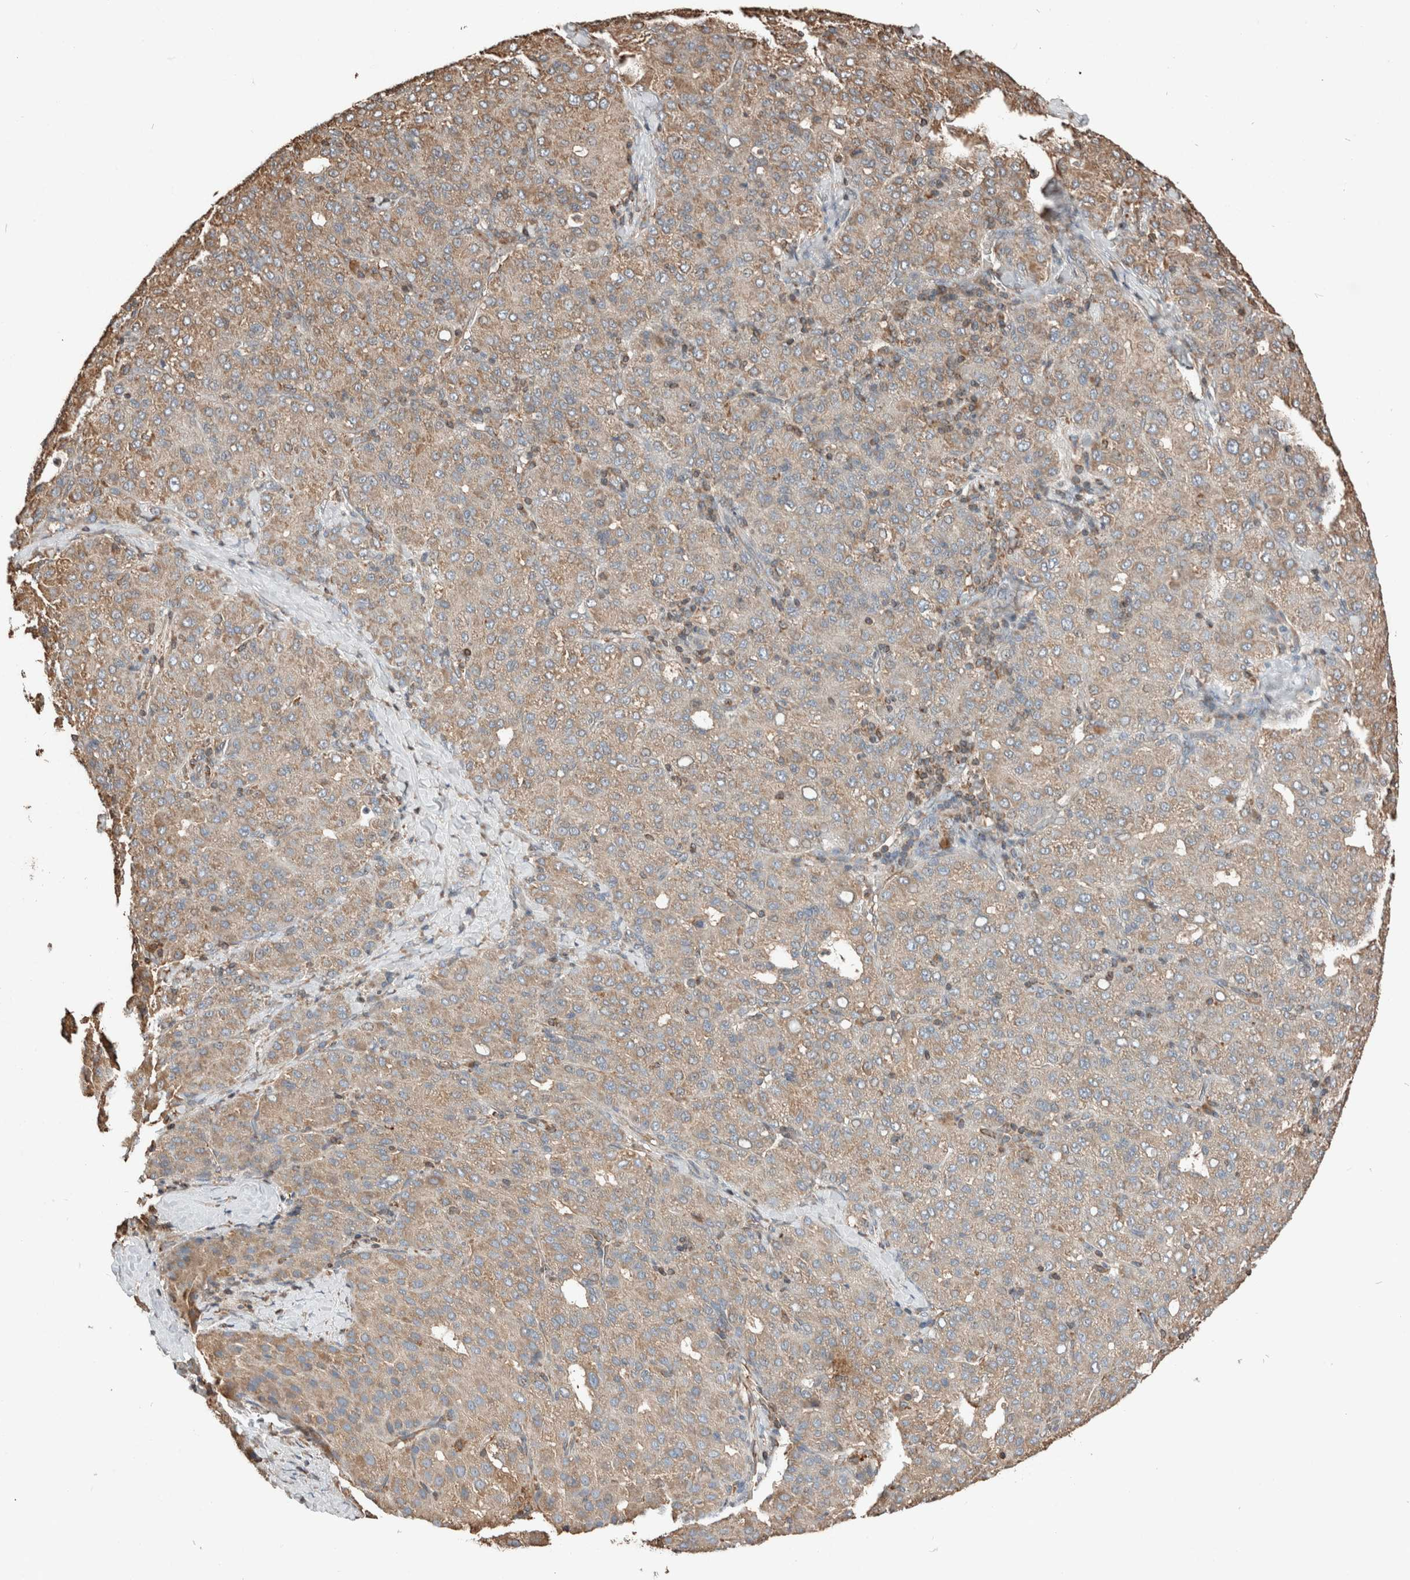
{"staining": {"intensity": "weak", "quantity": "25%-75%", "location": "cytoplasmic/membranous"}, "tissue": "liver cancer", "cell_type": "Tumor cells", "image_type": "cancer", "snomed": [{"axis": "morphology", "description": "Carcinoma, Hepatocellular, NOS"}, {"axis": "topography", "description": "Liver"}], "caption": "IHC photomicrograph of liver hepatocellular carcinoma stained for a protein (brown), which reveals low levels of weak cytoplasmic/membranous positivity in approximately 25%-75% of tumor cells.", "gene": "ERAP2", "patient": {"sex": "male", "age": 65}}